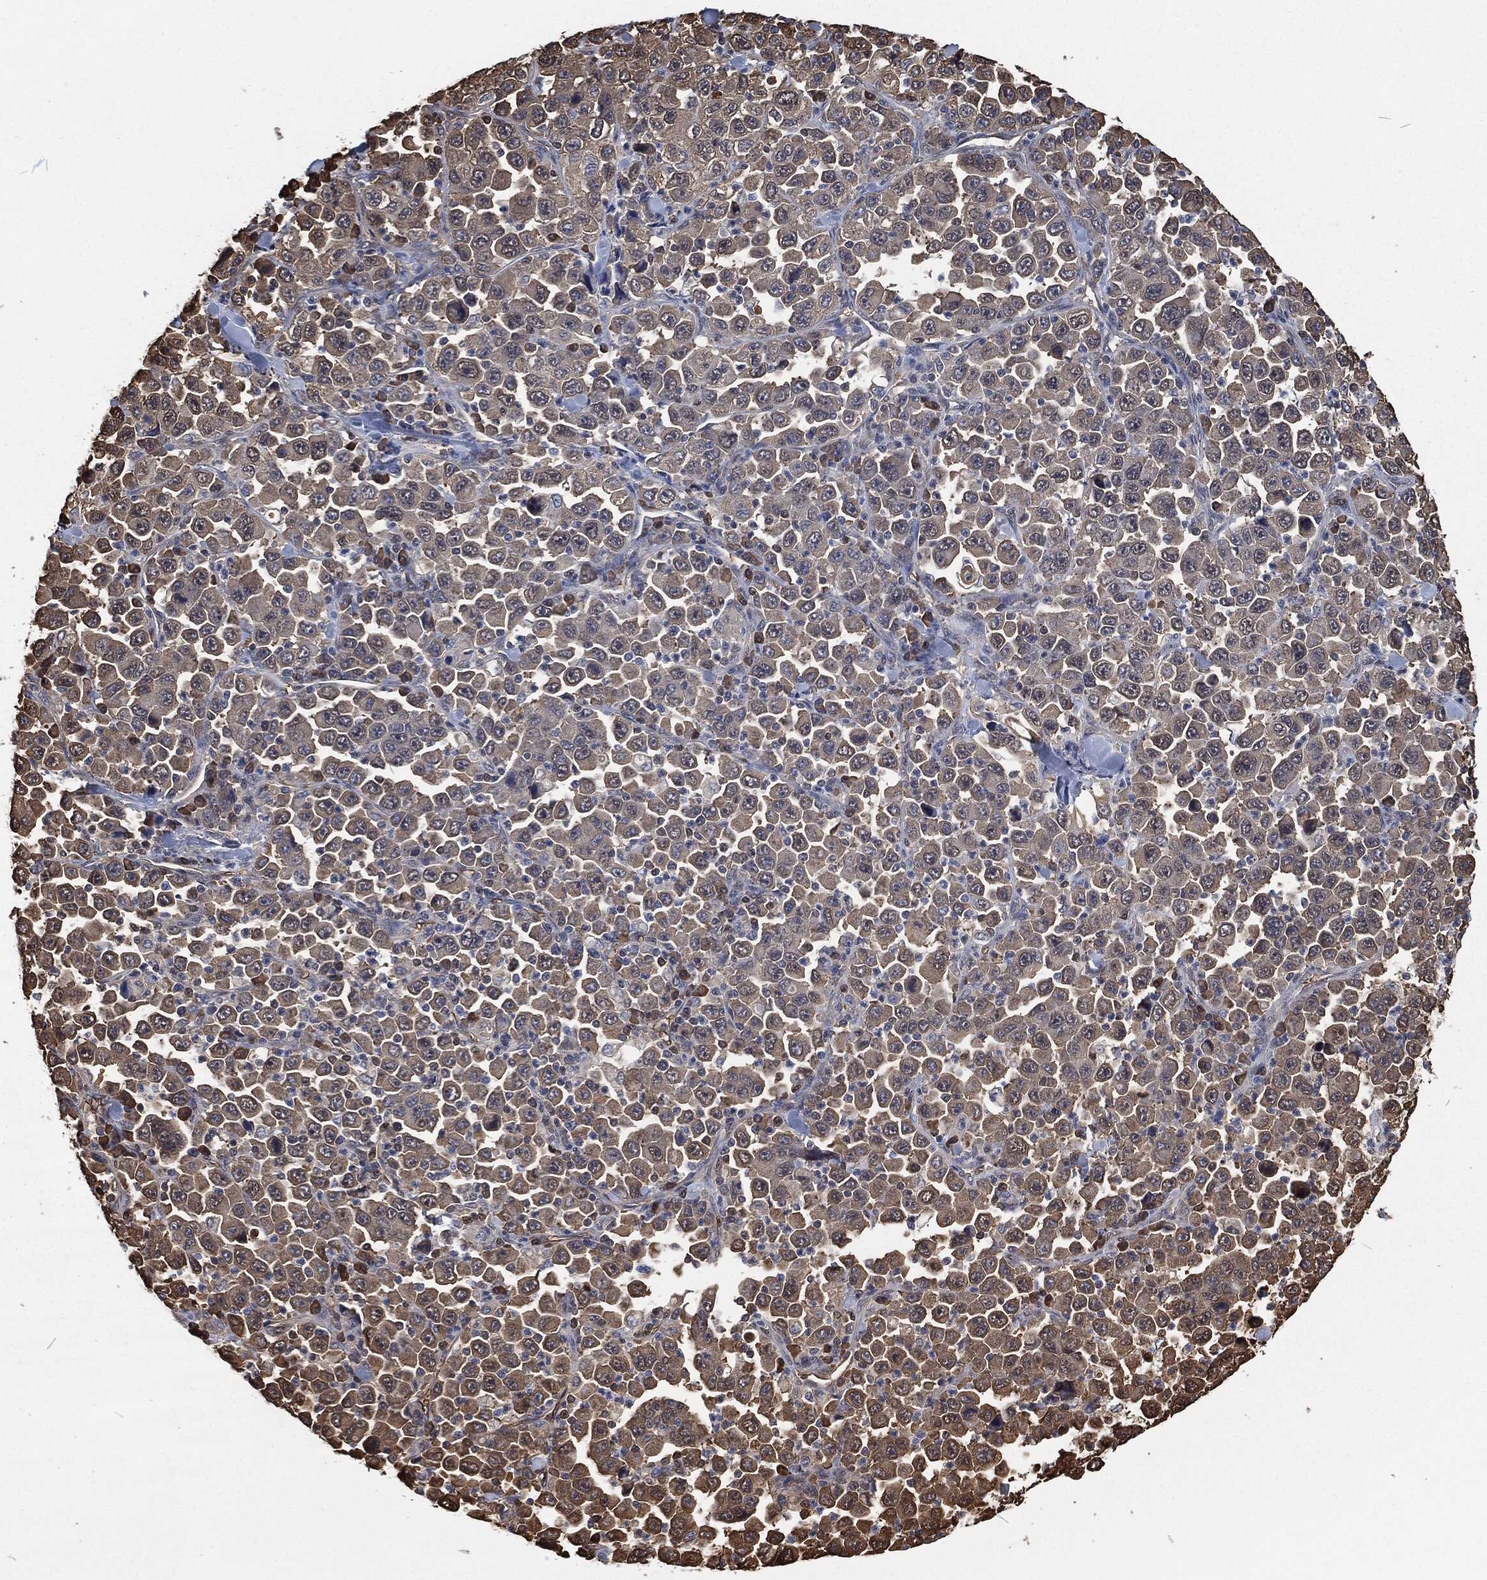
{"staining": {"intensity": "weak", "quantity": "25%-75%", "location": "cytoplasmic/membranous"}, "tissue": "stomach cancer", "cell_type": "Tumor cells", "image_type": "cancer", "snomed": [{"axis": "morphology", "description": "Normal tissue, NOS"}, {"axis": "morphology", "description": "Adenocarcinoma, NOS"}, {"axis": "topography", "description": "Stomach, upper"}, {"axis": "topography", "description": "Stomach"}], "caption": "Brown immunohistochemical staining in human adenocarcinoma (stomach) reveals weak cytoplasmic/membranous positivity in about 25%-75% of tumor cells.", "gene": "PRDX4", "patient": {"sex": "male", "age": 59}}